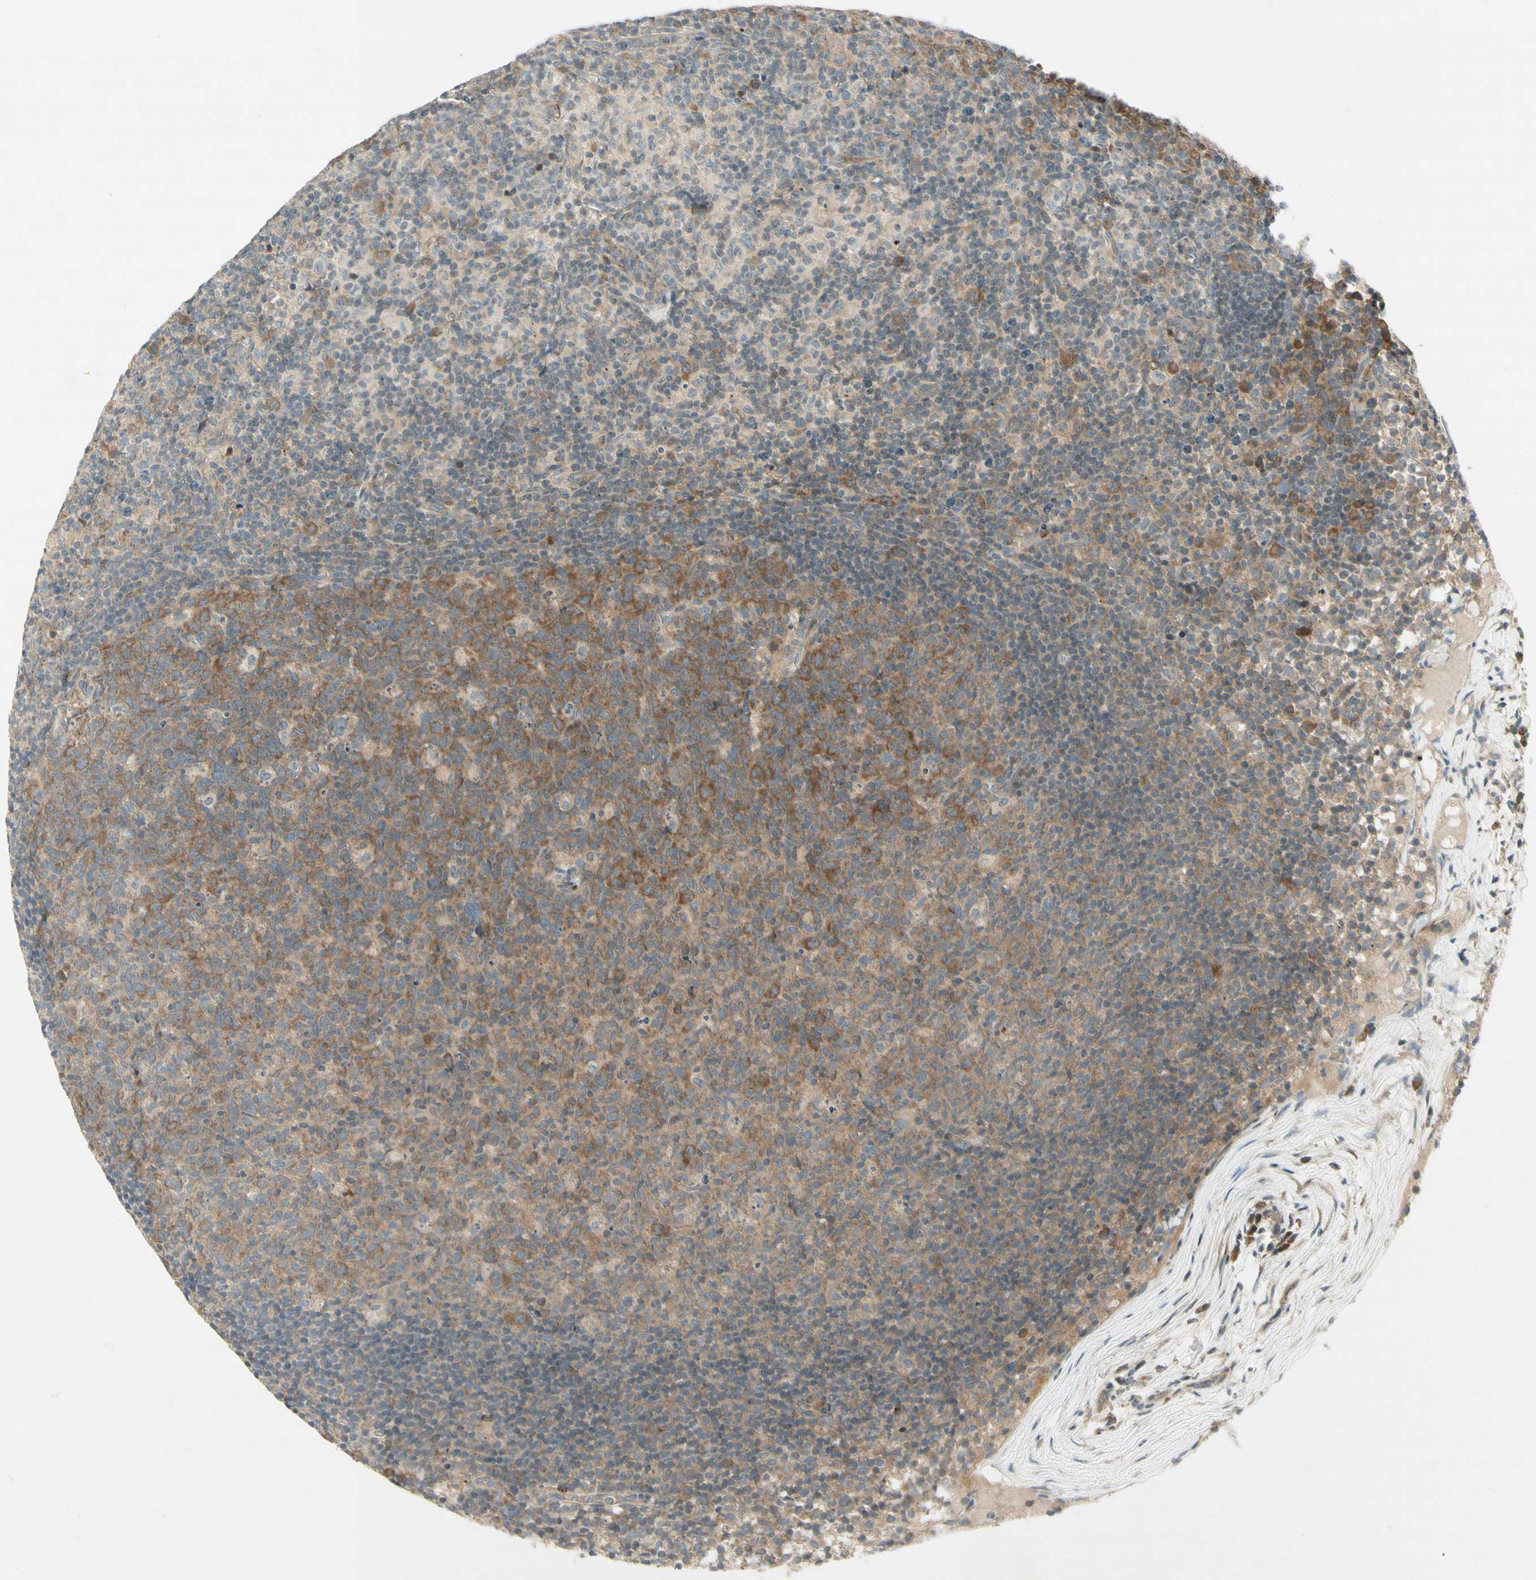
{"staining": {"intensity": "moderate", "quantity": ">75%", "location": "cytoplasmic/membranous"}, "tissue": "lymph node", "cell_type": "Germinal center cells", "image_type": "normal", "snomed": [{"axis": "morphology", "description": "Normal tissue, NOS"}, {"axis": "morphology", "description": "Inflammation, NOS"}, {"axis": "topography", "description": "Lymph node"}], "caption": "DAB (3,3'-diaminobenzidine) immunohistochemical staining of normal human lymph node demonstrates moderate cytoplasmic/membranous protein staining in approximately >75% of germinal center cells.", "gene": "ETF1", "patient": {"sex": "male", "age": 55}}